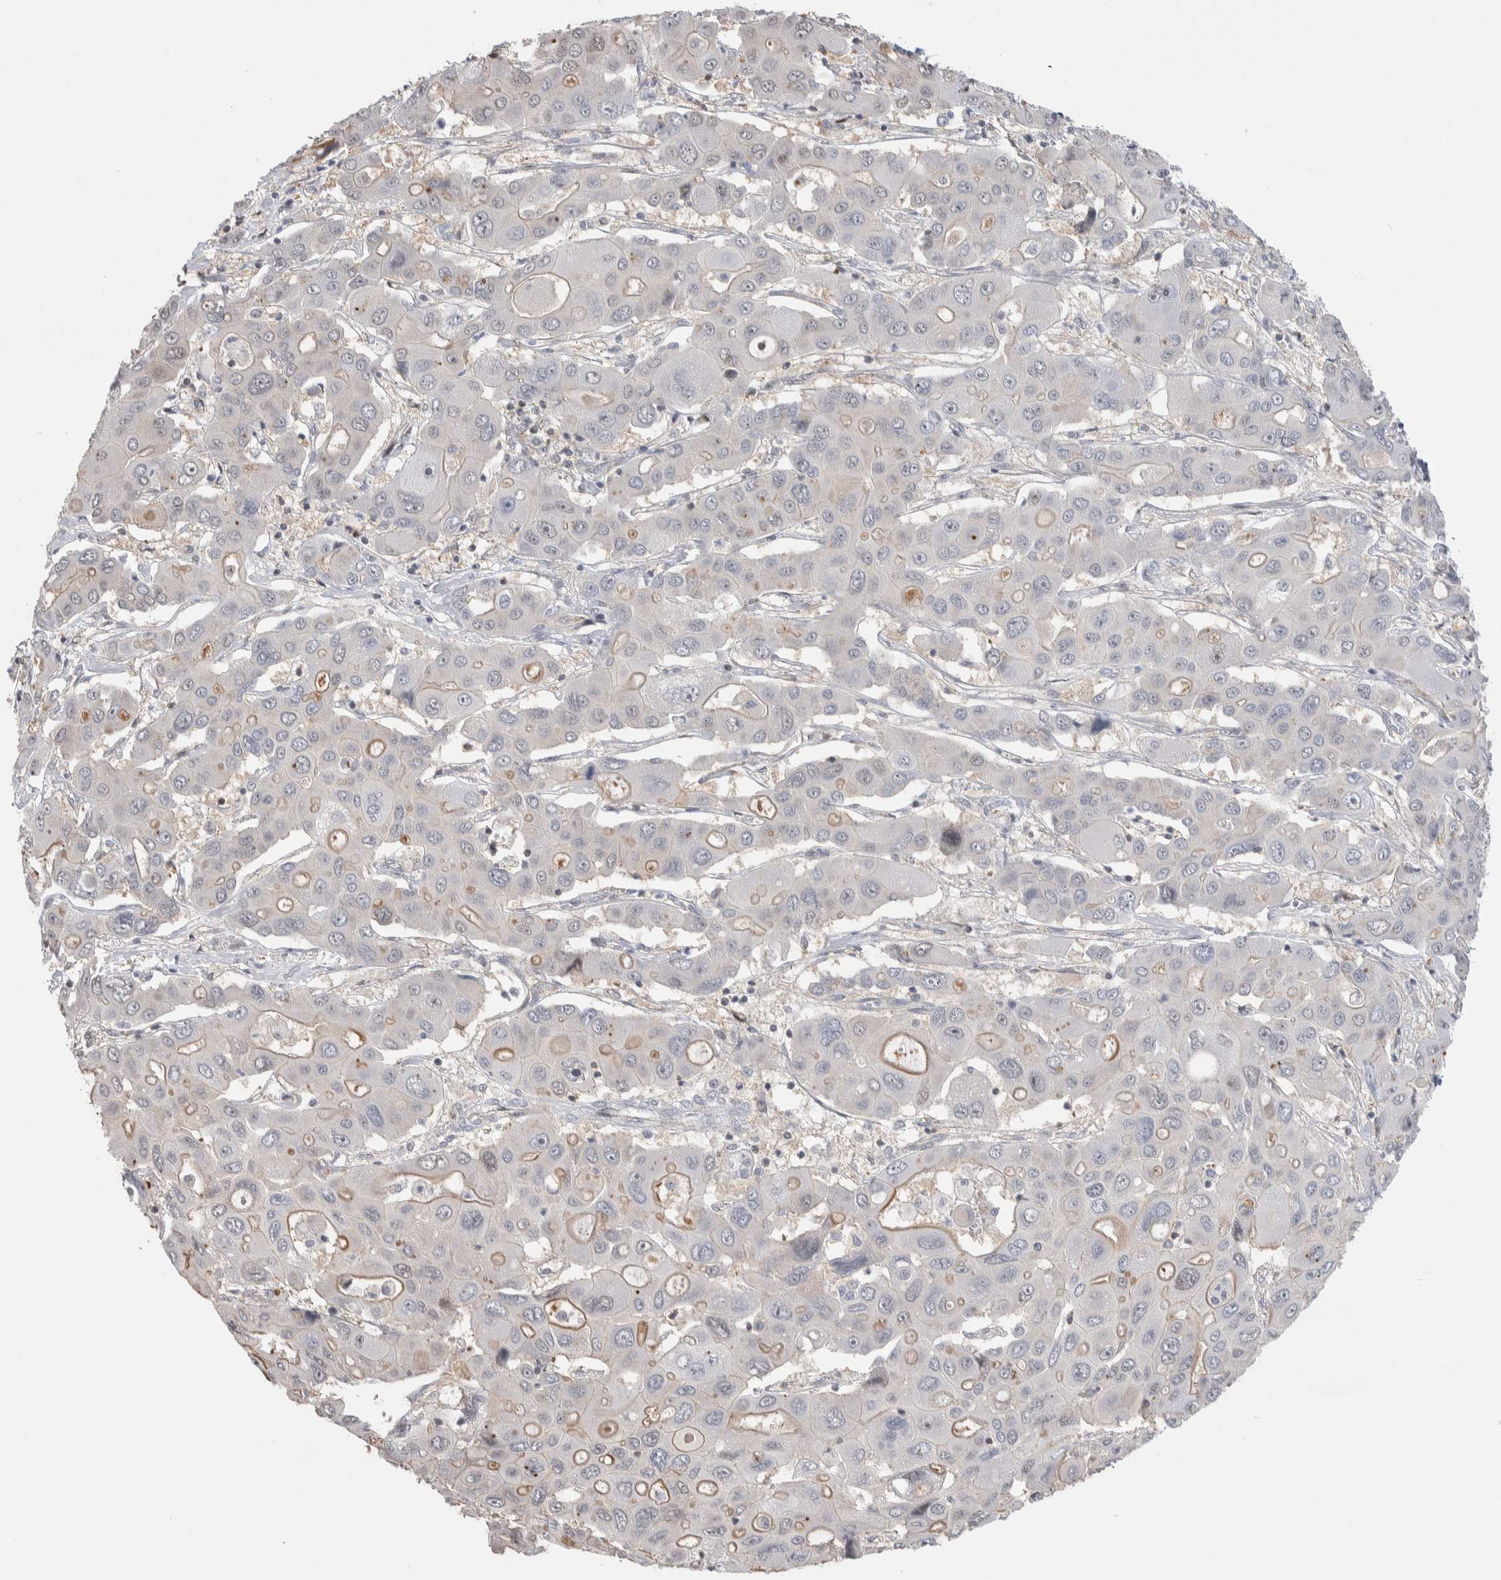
{"staining": {"intensity": "weak", "quantity": "<25%", "location": "cytoplasmic/membranous"}, "tissue": "liver cancer", "cell_type": "Tumor cells", "image_type": "cancer", "snomed": [{"axis": "morphology", "description": "Cholangiocarcinoma"}, {"axis": "topography", "description": "Liver"}], "caption": "This is a image of immunohistochemistry (IHC) staining of liver cholangiocarcinoma, which shows no expression in tumor cells. The staining is performed using DAB (3,3'-diaminobenzidine) brown chromogen with nuclei counter-stained in using hematoxylin.", "gene": "ZBTB49", "patient": {"sex": "male", "age": 67}}